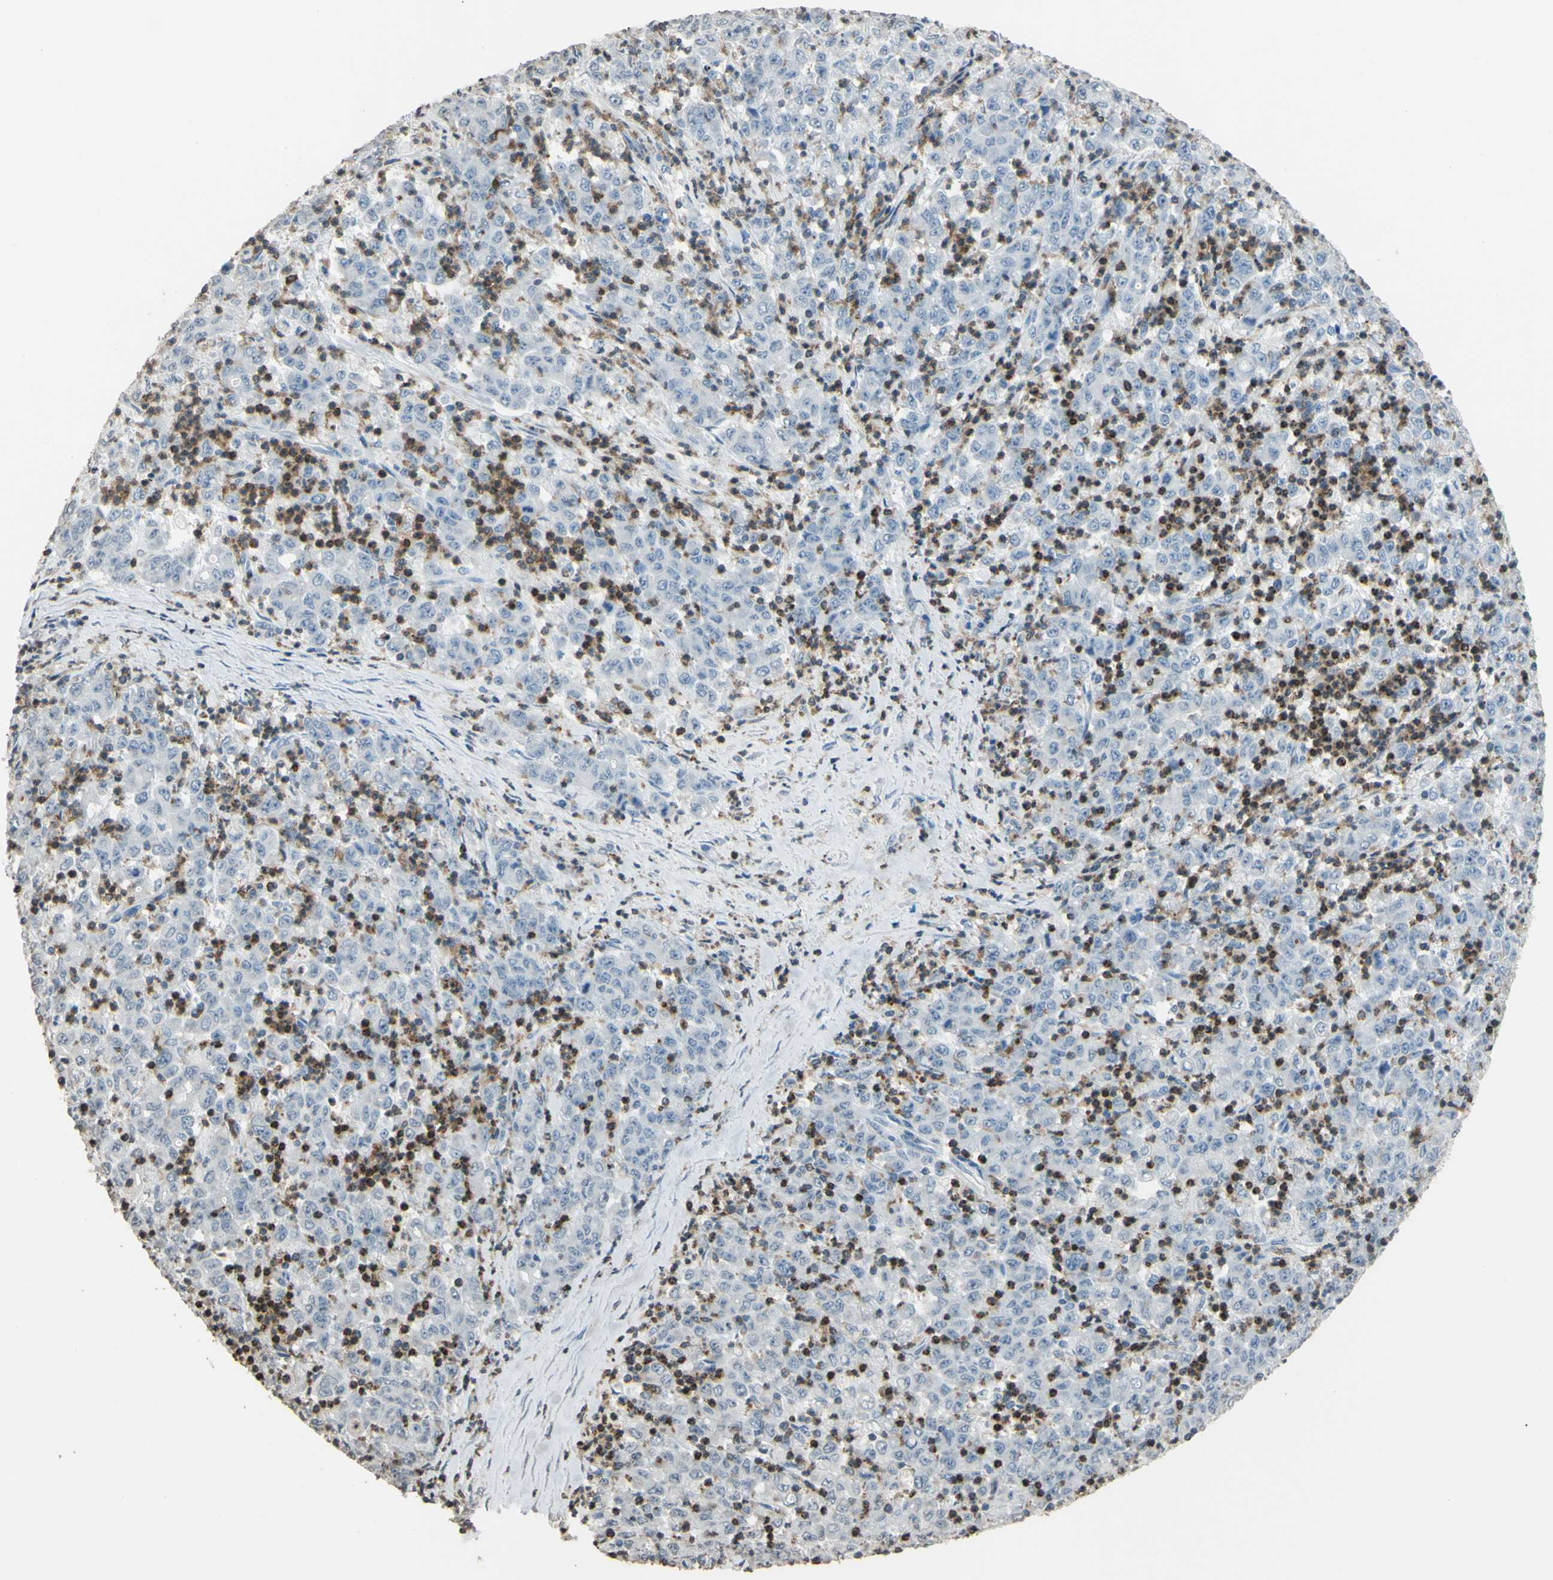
{"staining": {"intensity": "negative", "quantity": "none", "location": "none"}, "tissue": "stomach cancer", "cell_type": "Tumor cells", "image_type": "cancer", "snomed": [{"axis": "morphology", "description": "Adenocarcinoma, NOS"}, {"axis": "topography", "description": "Stomach, lower"}], "caption": "Stomach adenocarcinoma stained for a protein using IHC demonstrates no staining tumor cells.", "gene": "PSTPIP1", "patient": {"sex": "female", "age": 71}}